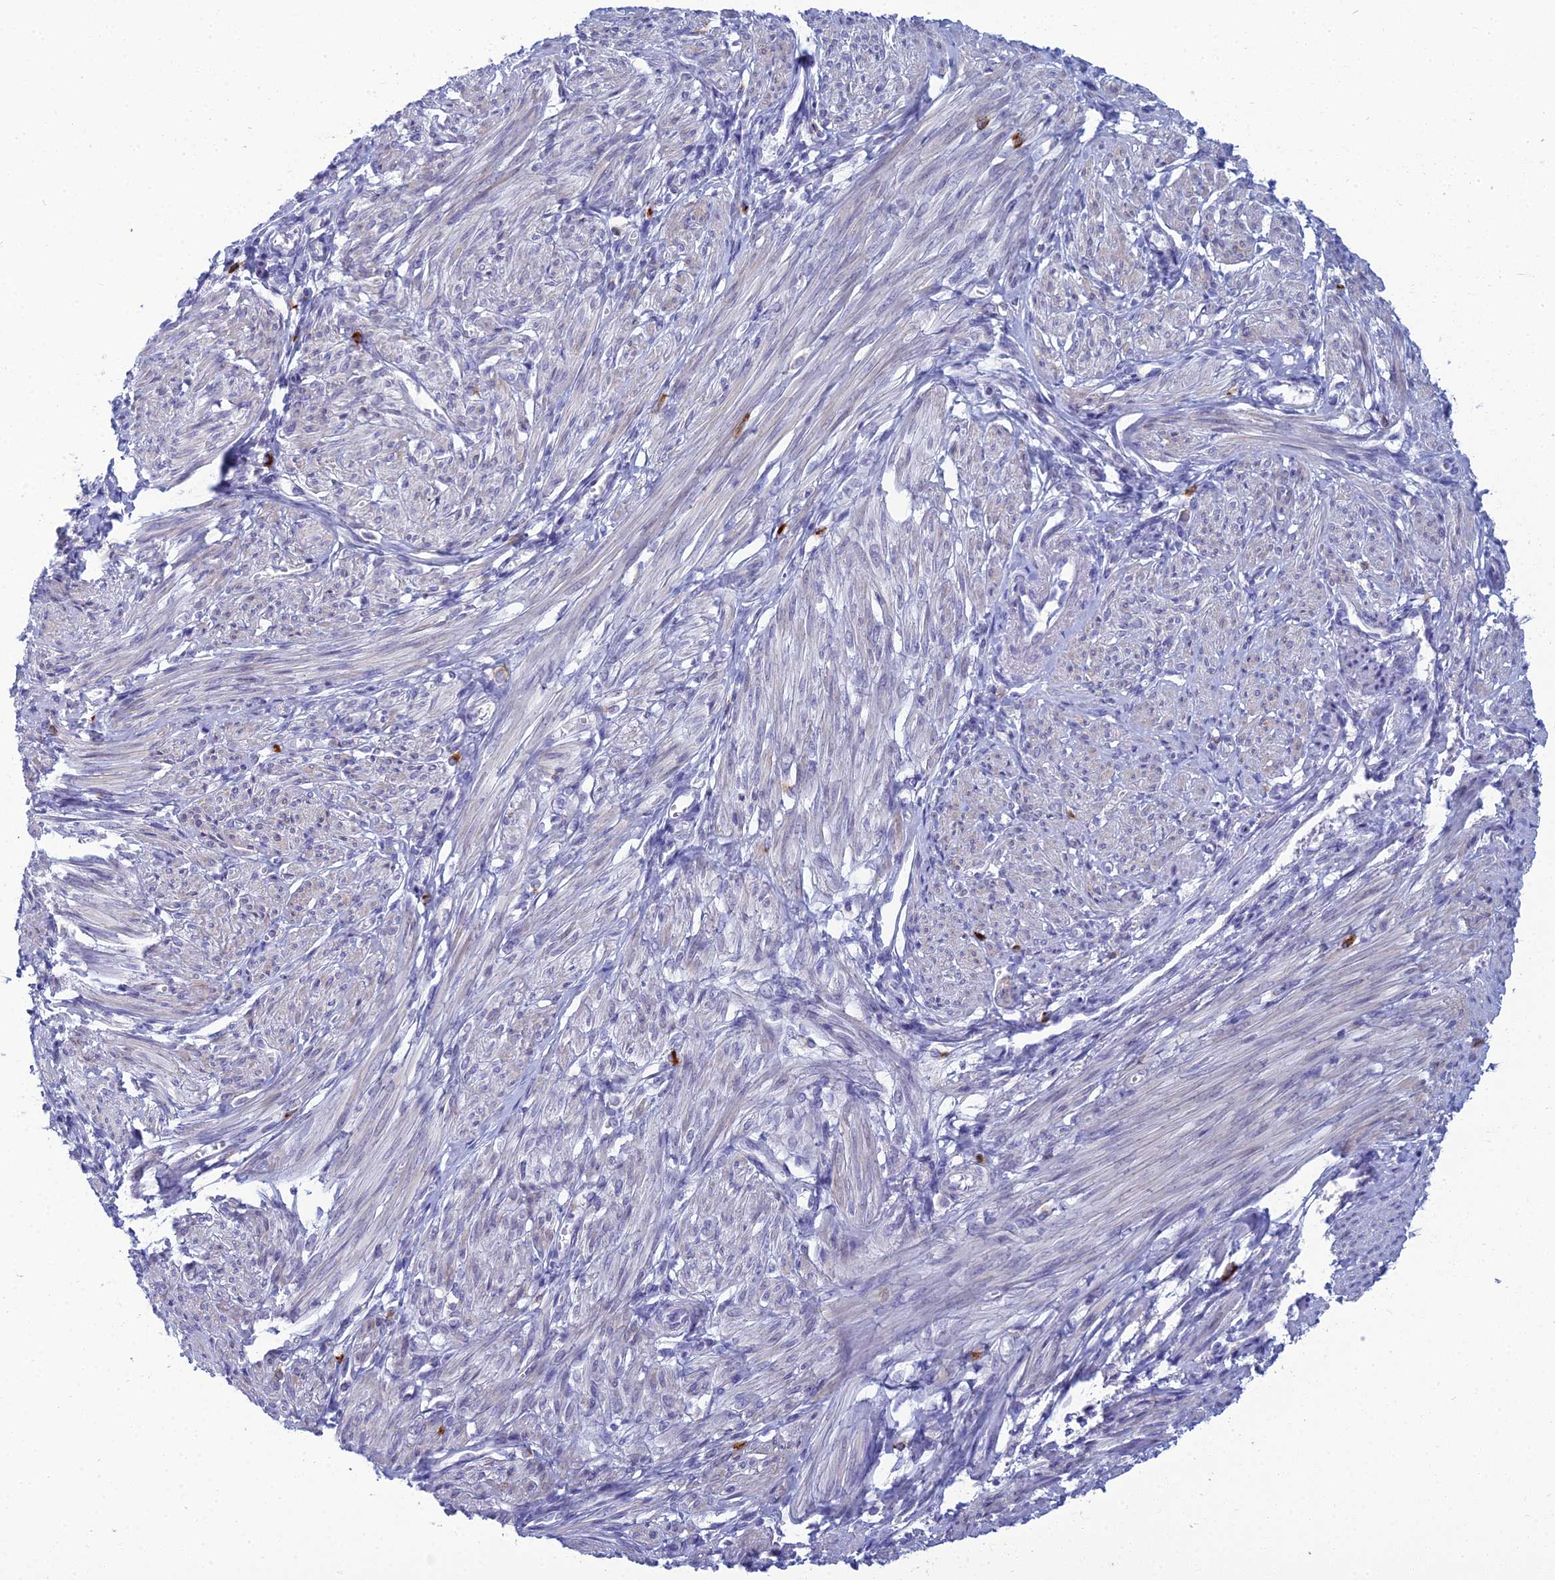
{"staining": {"intensity": "negative", "quantity": "none", "location": "none"}, "tissue": "smooth muscle", "cell_type": "Smooth muscle cells", "image_type": "normal", "snomed": [{"axis": "morphology", "description": "Normal tissue, NOS"}, {"axis": "topography", "description": "Smooth muscle"}], "caption": "Immunohistochemistry of normal smooth muscle displays no staining in smooth muscle cells.", "gene": "MUC13", "patient": {"sex": "female", "age": 39}}